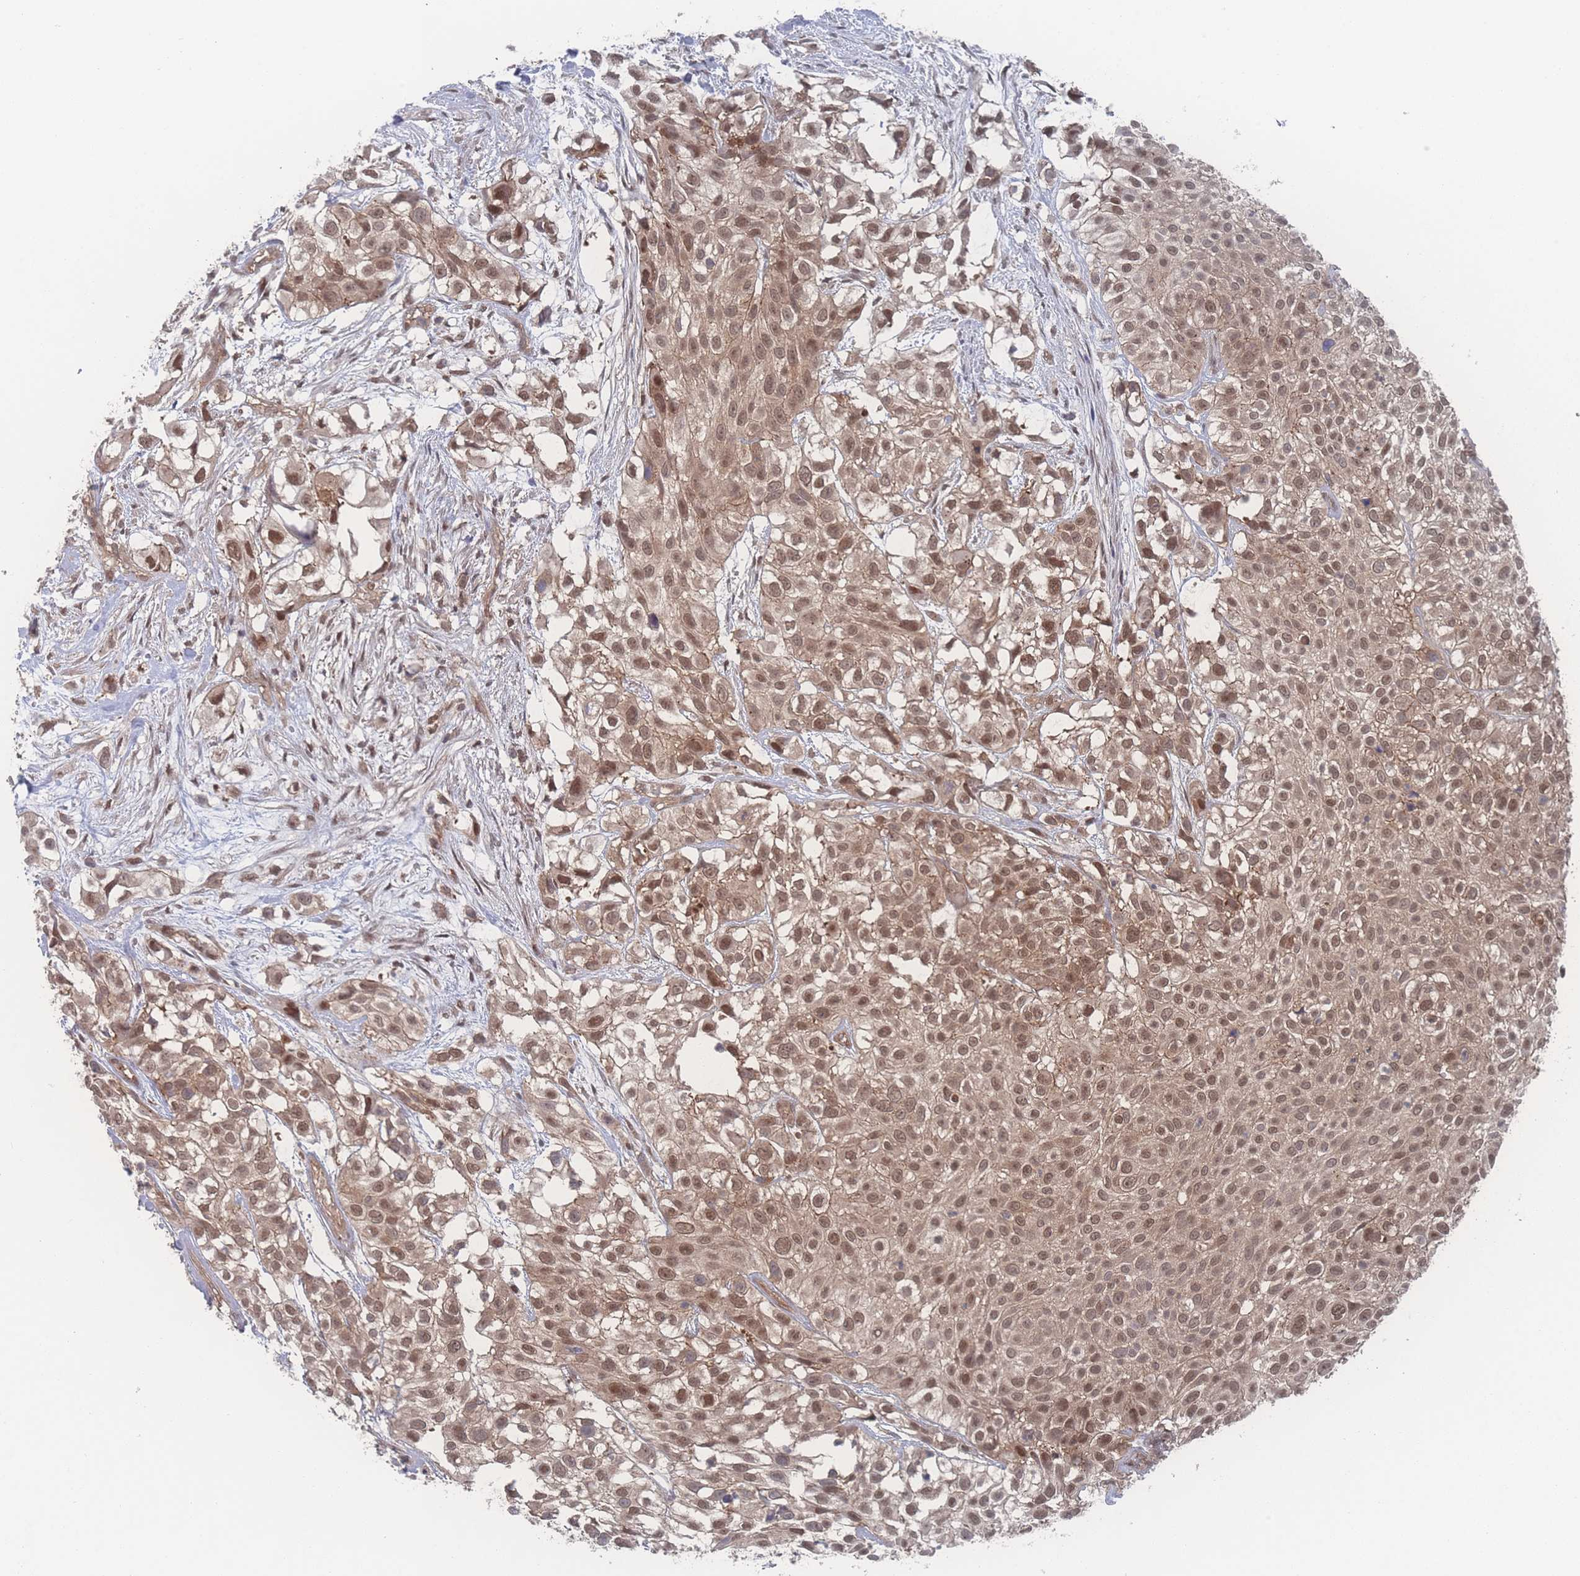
{"staining": {"intensity": "moderate", "quantity": ">75%", "location": "cytoplasmic/membranous,nuclear"}, "tissue": "urothelial cancer", "cell_type": "Tumor cells", "image_type": "cancer", "snomed": [{"axis": "morphology", "description": "Urothelial carcinoma, High grade"}, {"axis": "topography", "description": "Urinary bladder"}], "caption": "Protein staining exhibits moderate cytoplasmic/membranous and nuclear expression in about >75% of tumor cells in urothelial cancer.", "gene": "PSMA1", "patient": {"sex": "male", "age": 56}}